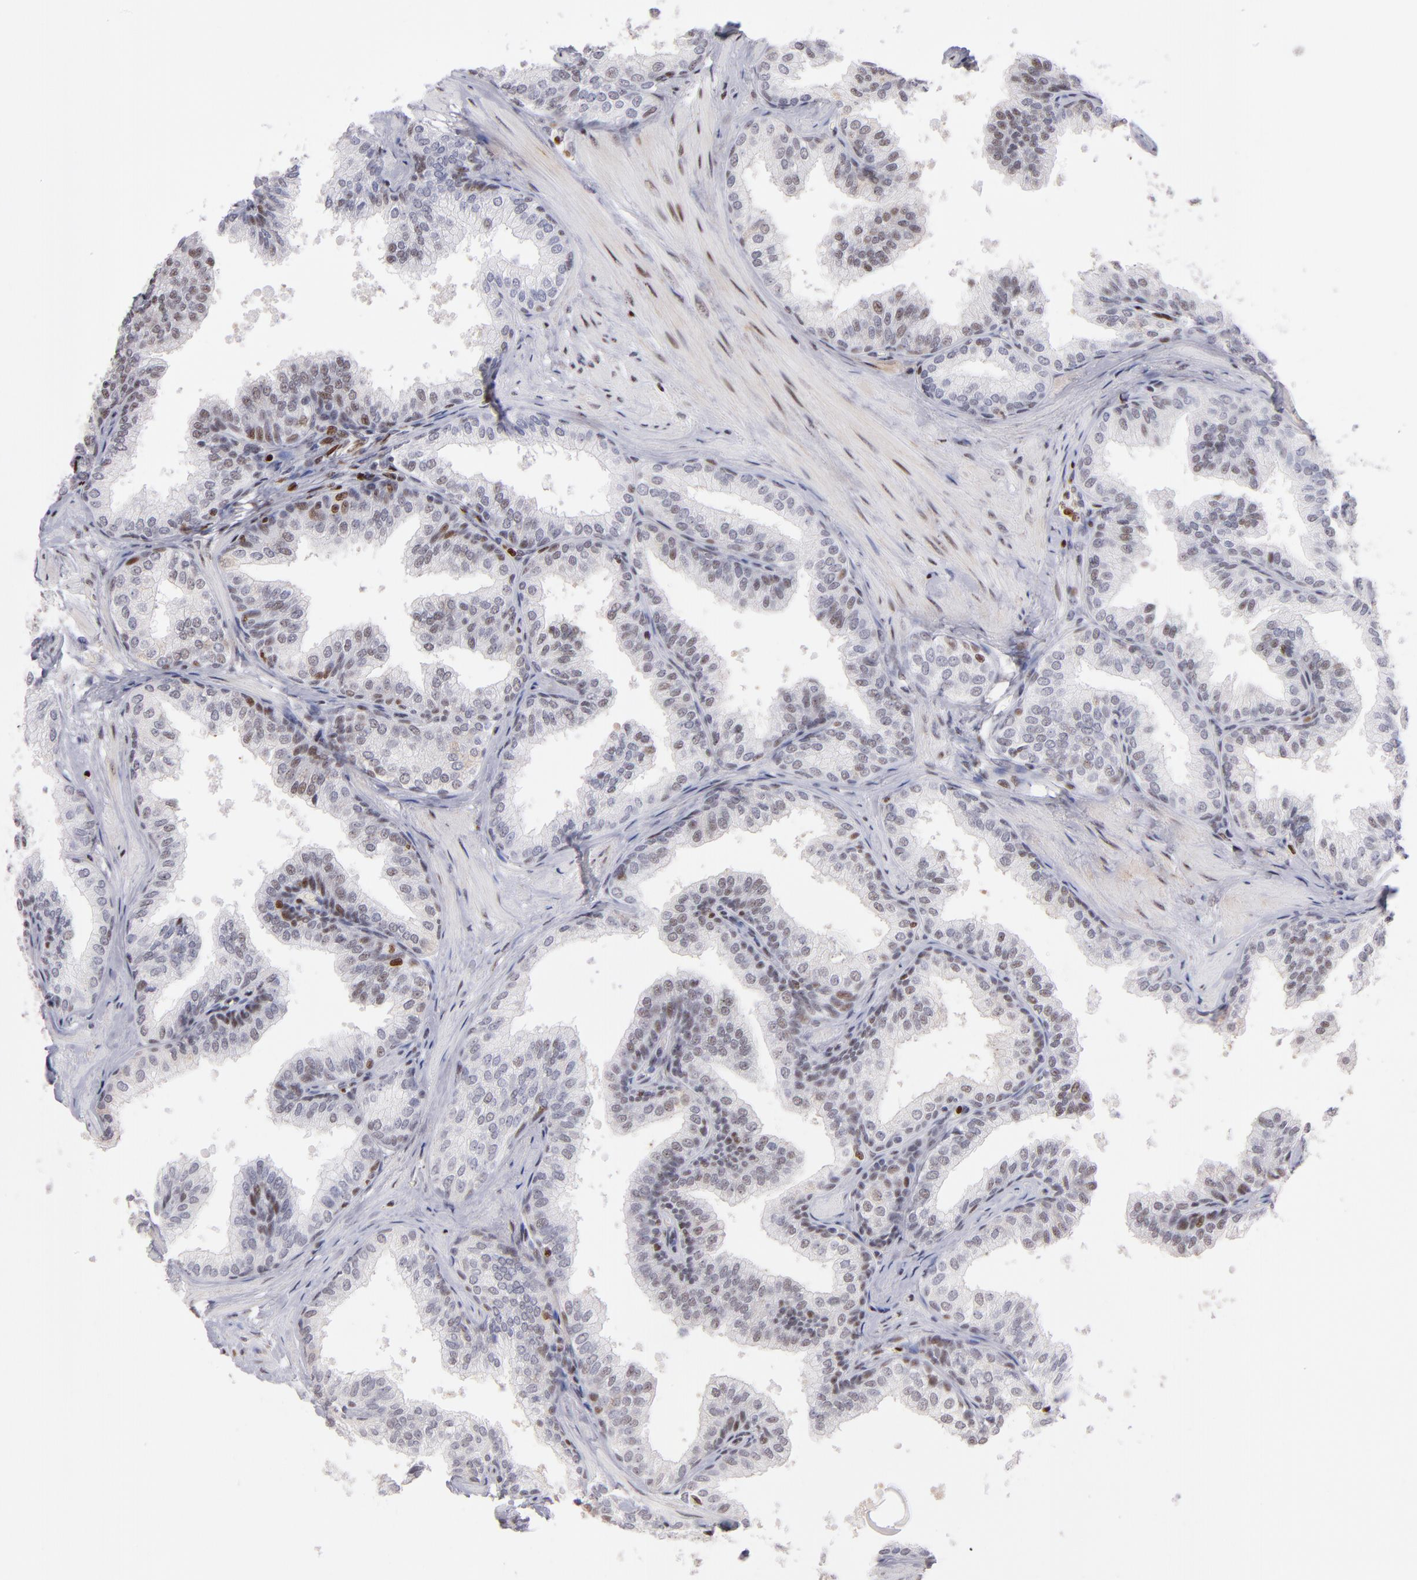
{"staining": {"intensity": "weak", "quantity": "<25%", "location": "nuclear"}, "tissue": "prostate", "cell_type": "Glandular cells", "image_type": "normal", "snomed": [{"axis": "morphology", "description": "Normal tissue, NOS"}, {"axis": "topography", "description": "Prostate"}], "caption": "Protein analysis of benign prostate exhibits no significant positivity in glandular cells.", "gene": "POLA1", "patient": {"sex": "male", "age": 60}}